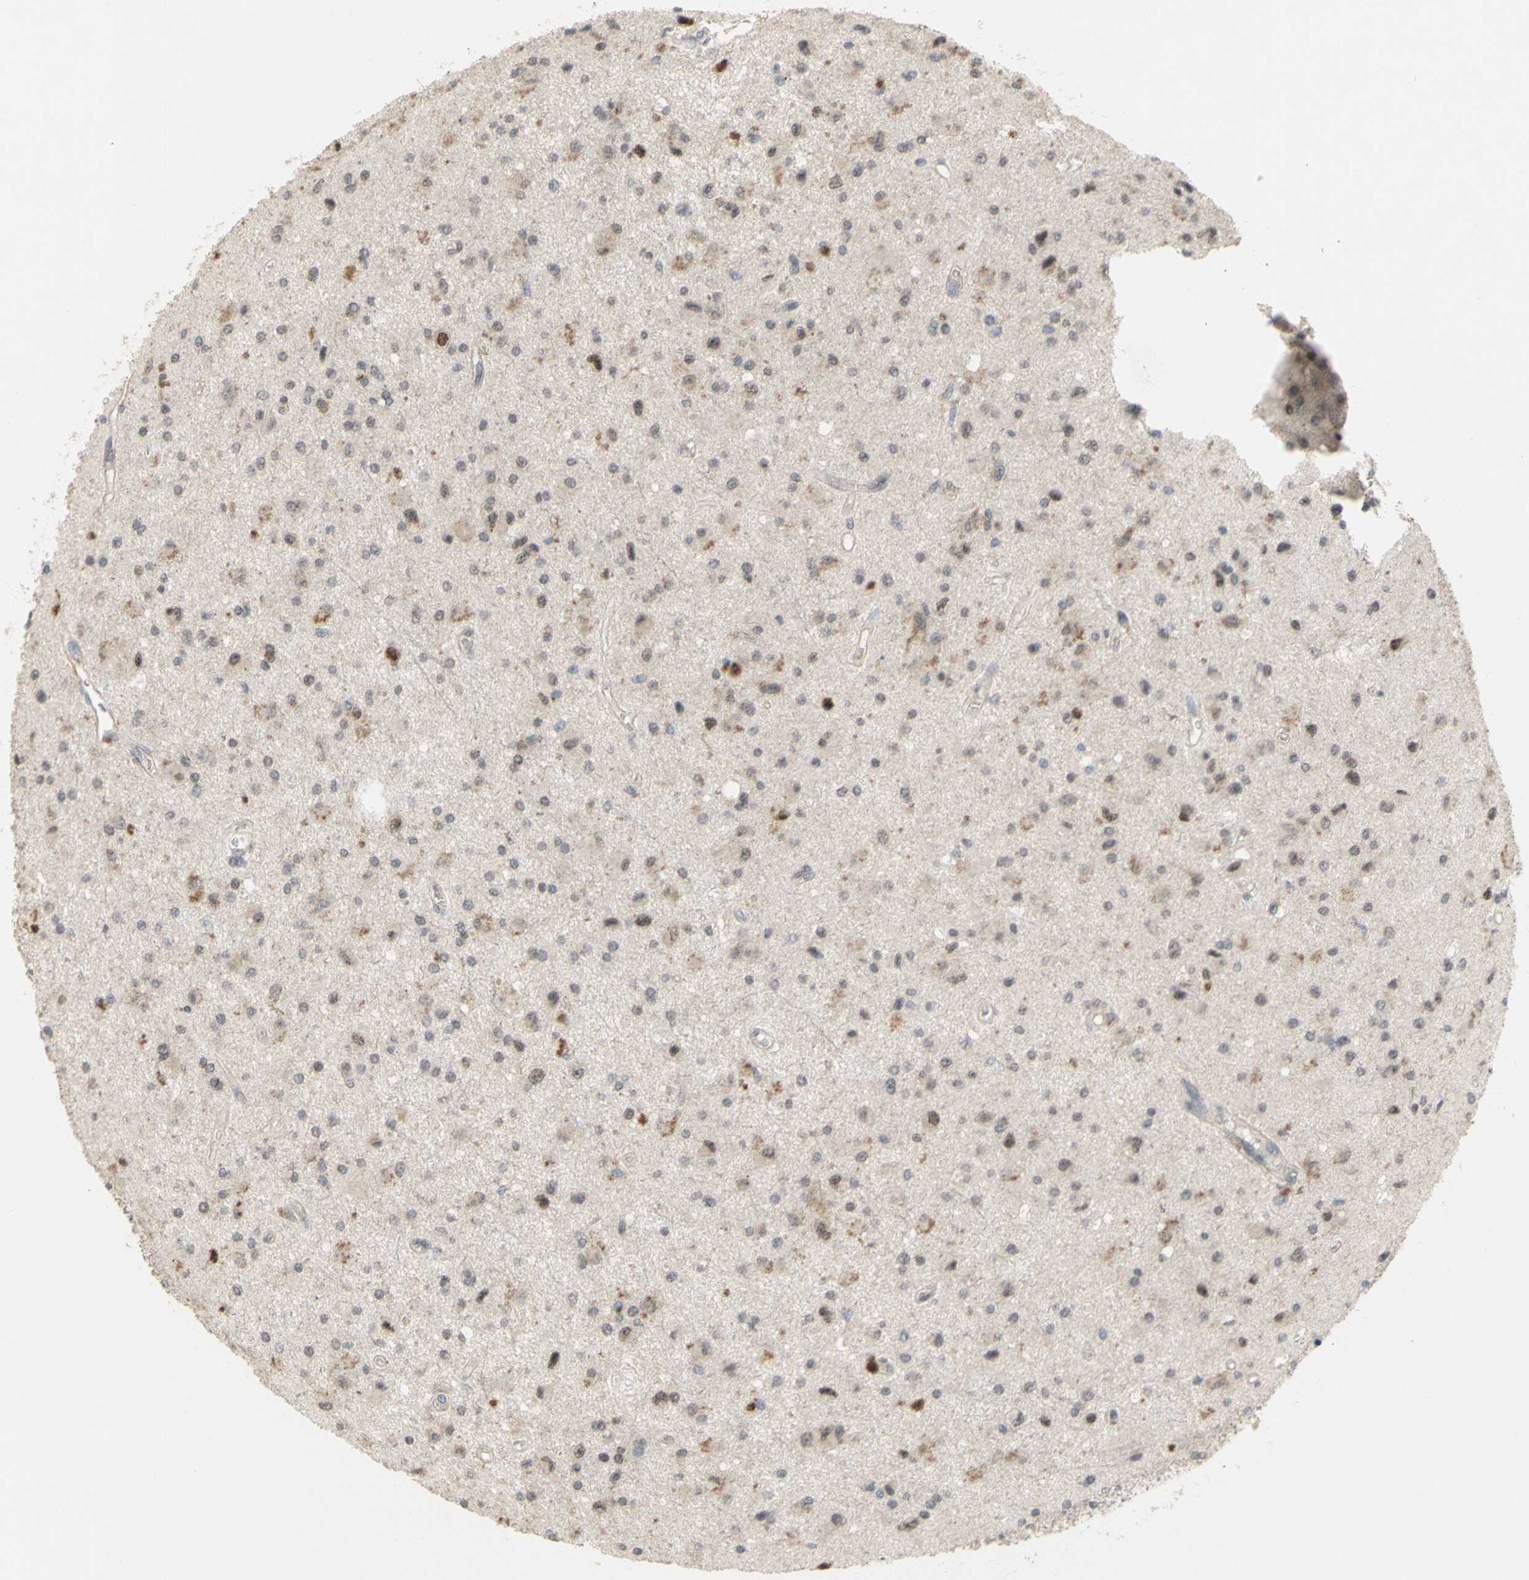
{"staining": {"intensity": "negative", "quantity": "none", "location": "none"}, "tissue": "glioma", "cell_type": "Tumor cells", "image_type": "cancer", "snomed": [{"axis": "morphology", "description": "Glioma, malignant, Low grade"}, {"axis": "topography", "description": "Brain"}], "caption": "Human glioma stained for a protein using IHC shows no positivity in tumor cells.", "gene": "NLRP1", "patient": {"sex": "male", "age": 58}}